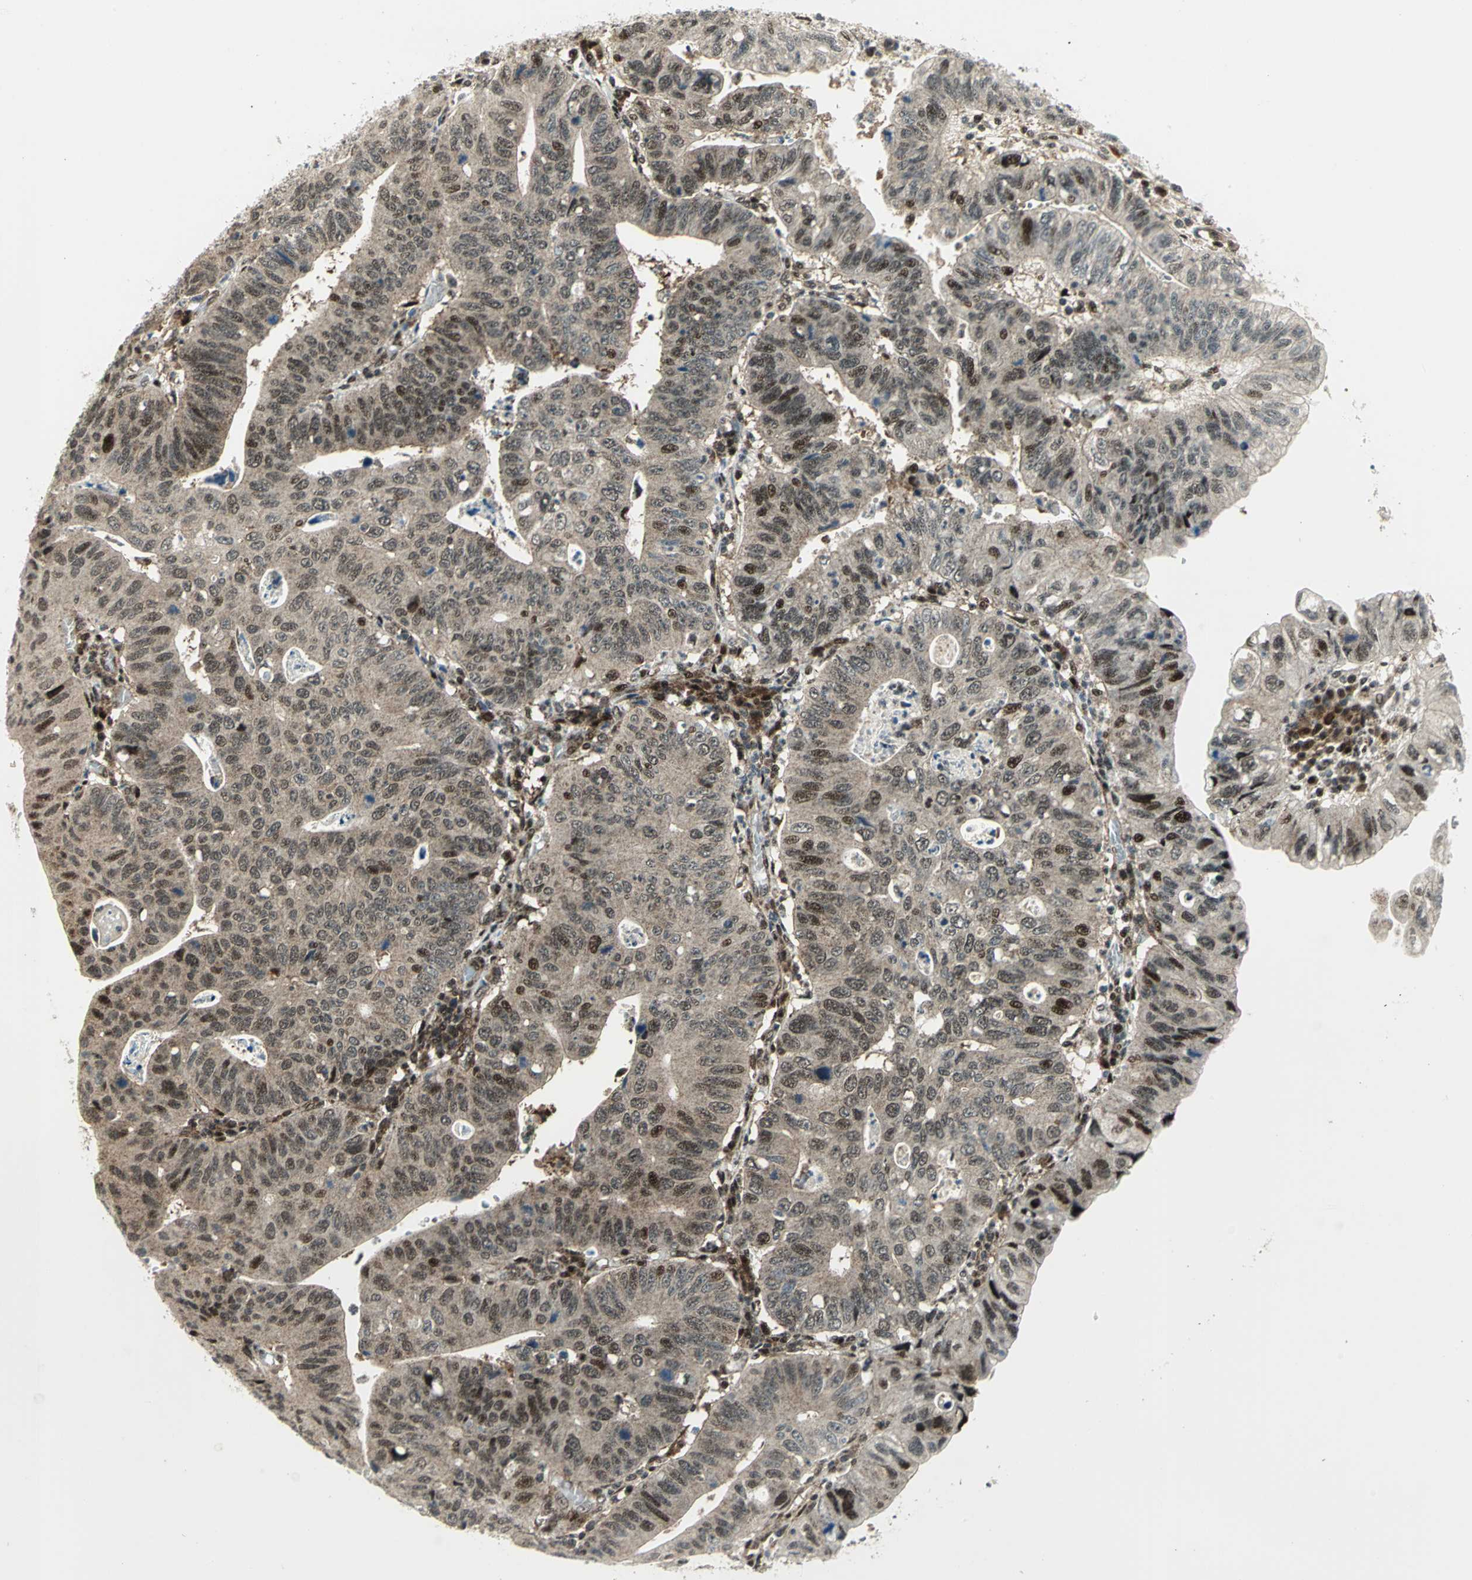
{"staining": {"intensity": "moderate", "quantity": ">75%", "location": "cytoplasmic/membranous,nuclear"}, "tissue": "stomach cancer", "cell_type": "Tumor cells", "image_type": "cancer", "snomed": [{"axis": "morphology", "description": "Adenocarcinoma, NOS"}, {"axis": "topography", "description": "Stomach"}], "caption": "Tumor cells reveal medium levels of moderate cytoplasmic/membranous and nuclear expression in approximately >75% of cells in human stomach adenocarcinoma.", "gene": "COPS5", "patient": {"sex": "male", "age": 59}}